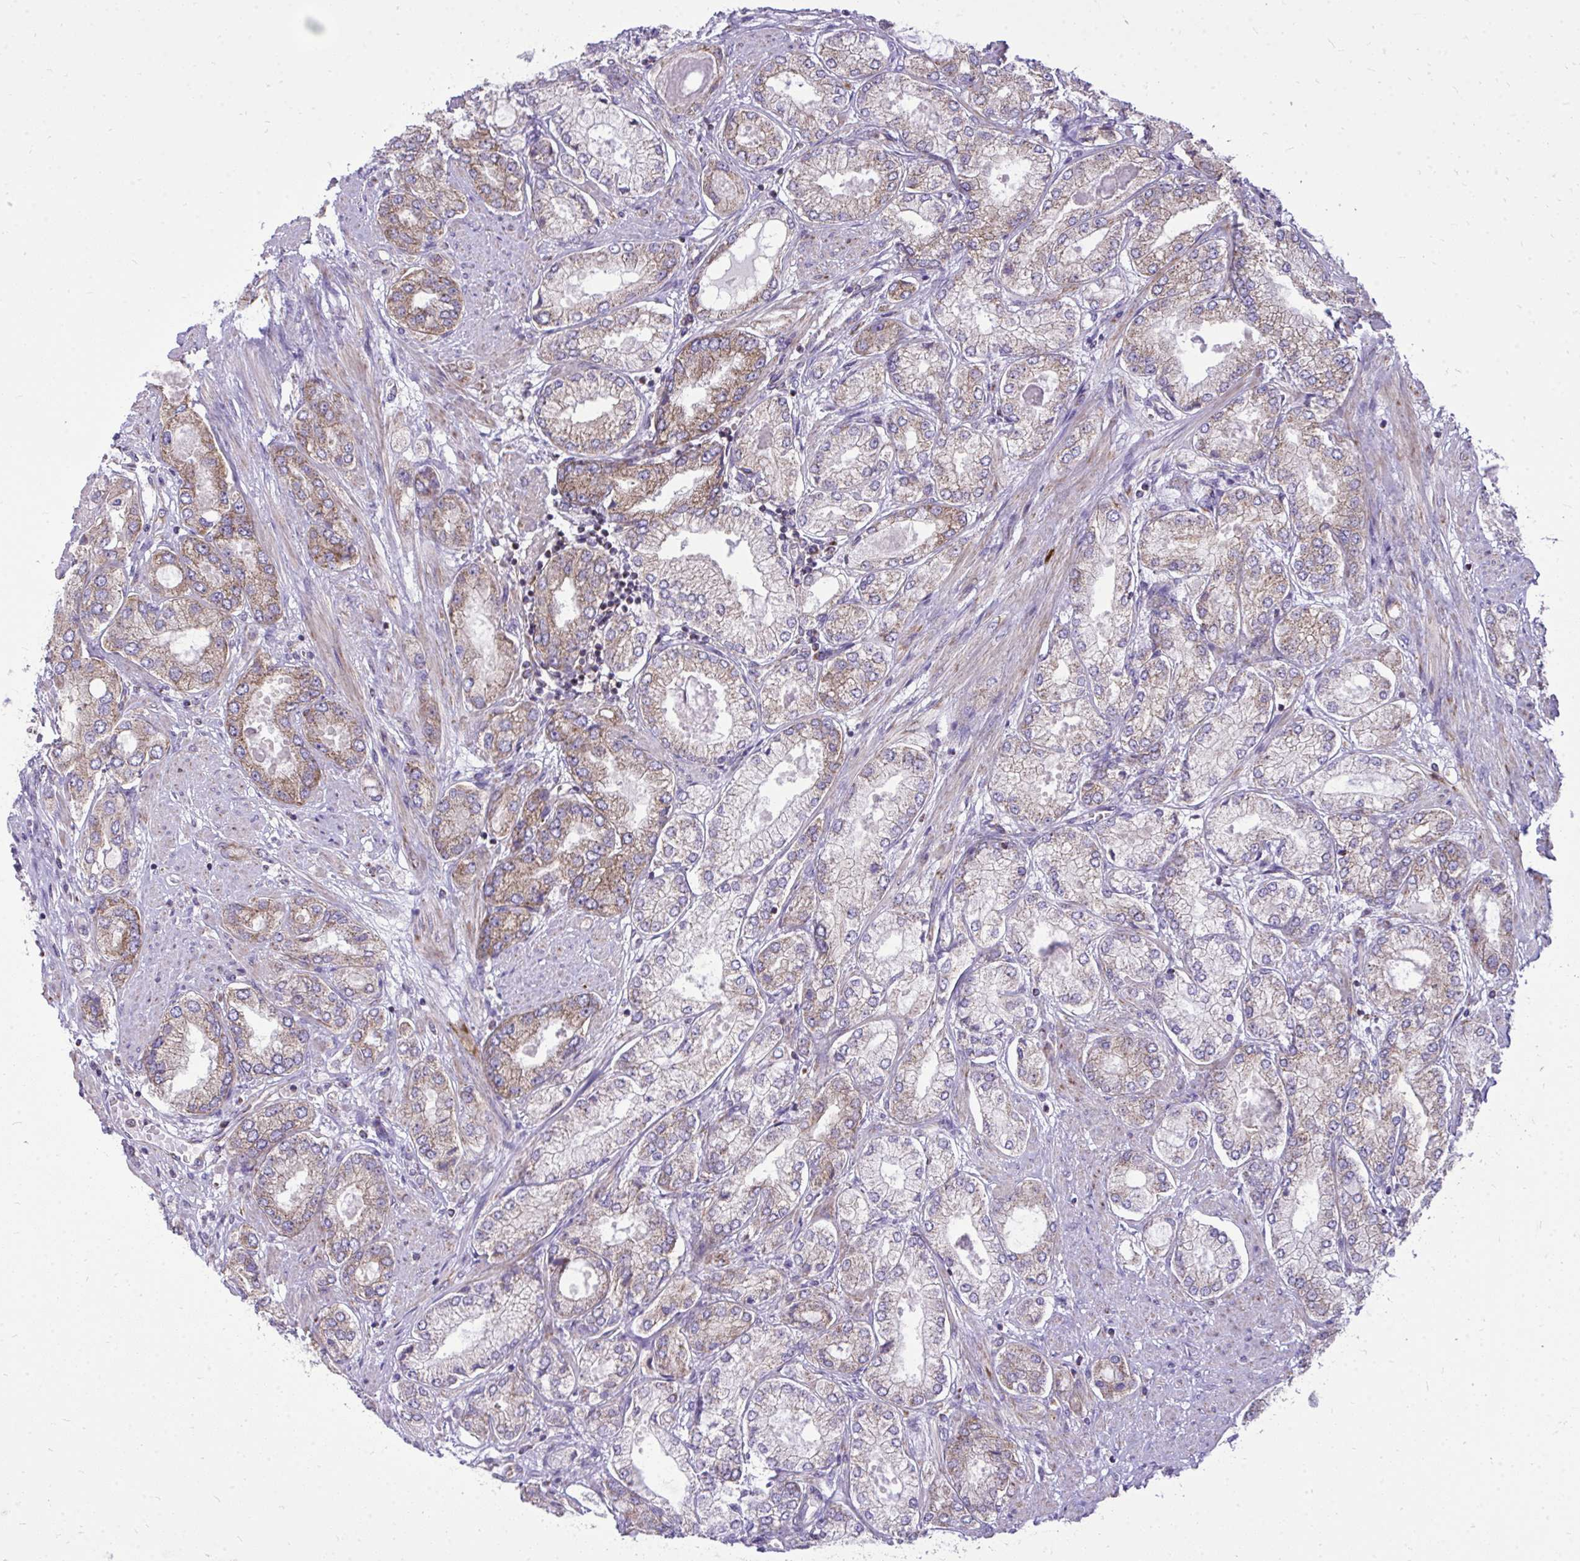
{"staining": {"intensity": "weak", "quantity": "<25%", "location": "cytoplasmic/membranous"}, "tissue": "prostate cancer", "cell_type": "Tumor cells", "image_type": "cancer", "snomed": [{"axis": "morphology", "description": "Adenocarcinoma, High grade"}, {"axis": "topography", "description": "Prostate"}], "caption": "Tumor cells show no significant staining in prostate adenocarcinoma (high-grade).", "gene": "SPTBN2", "patient": {"sex": "male", "age": 68}}